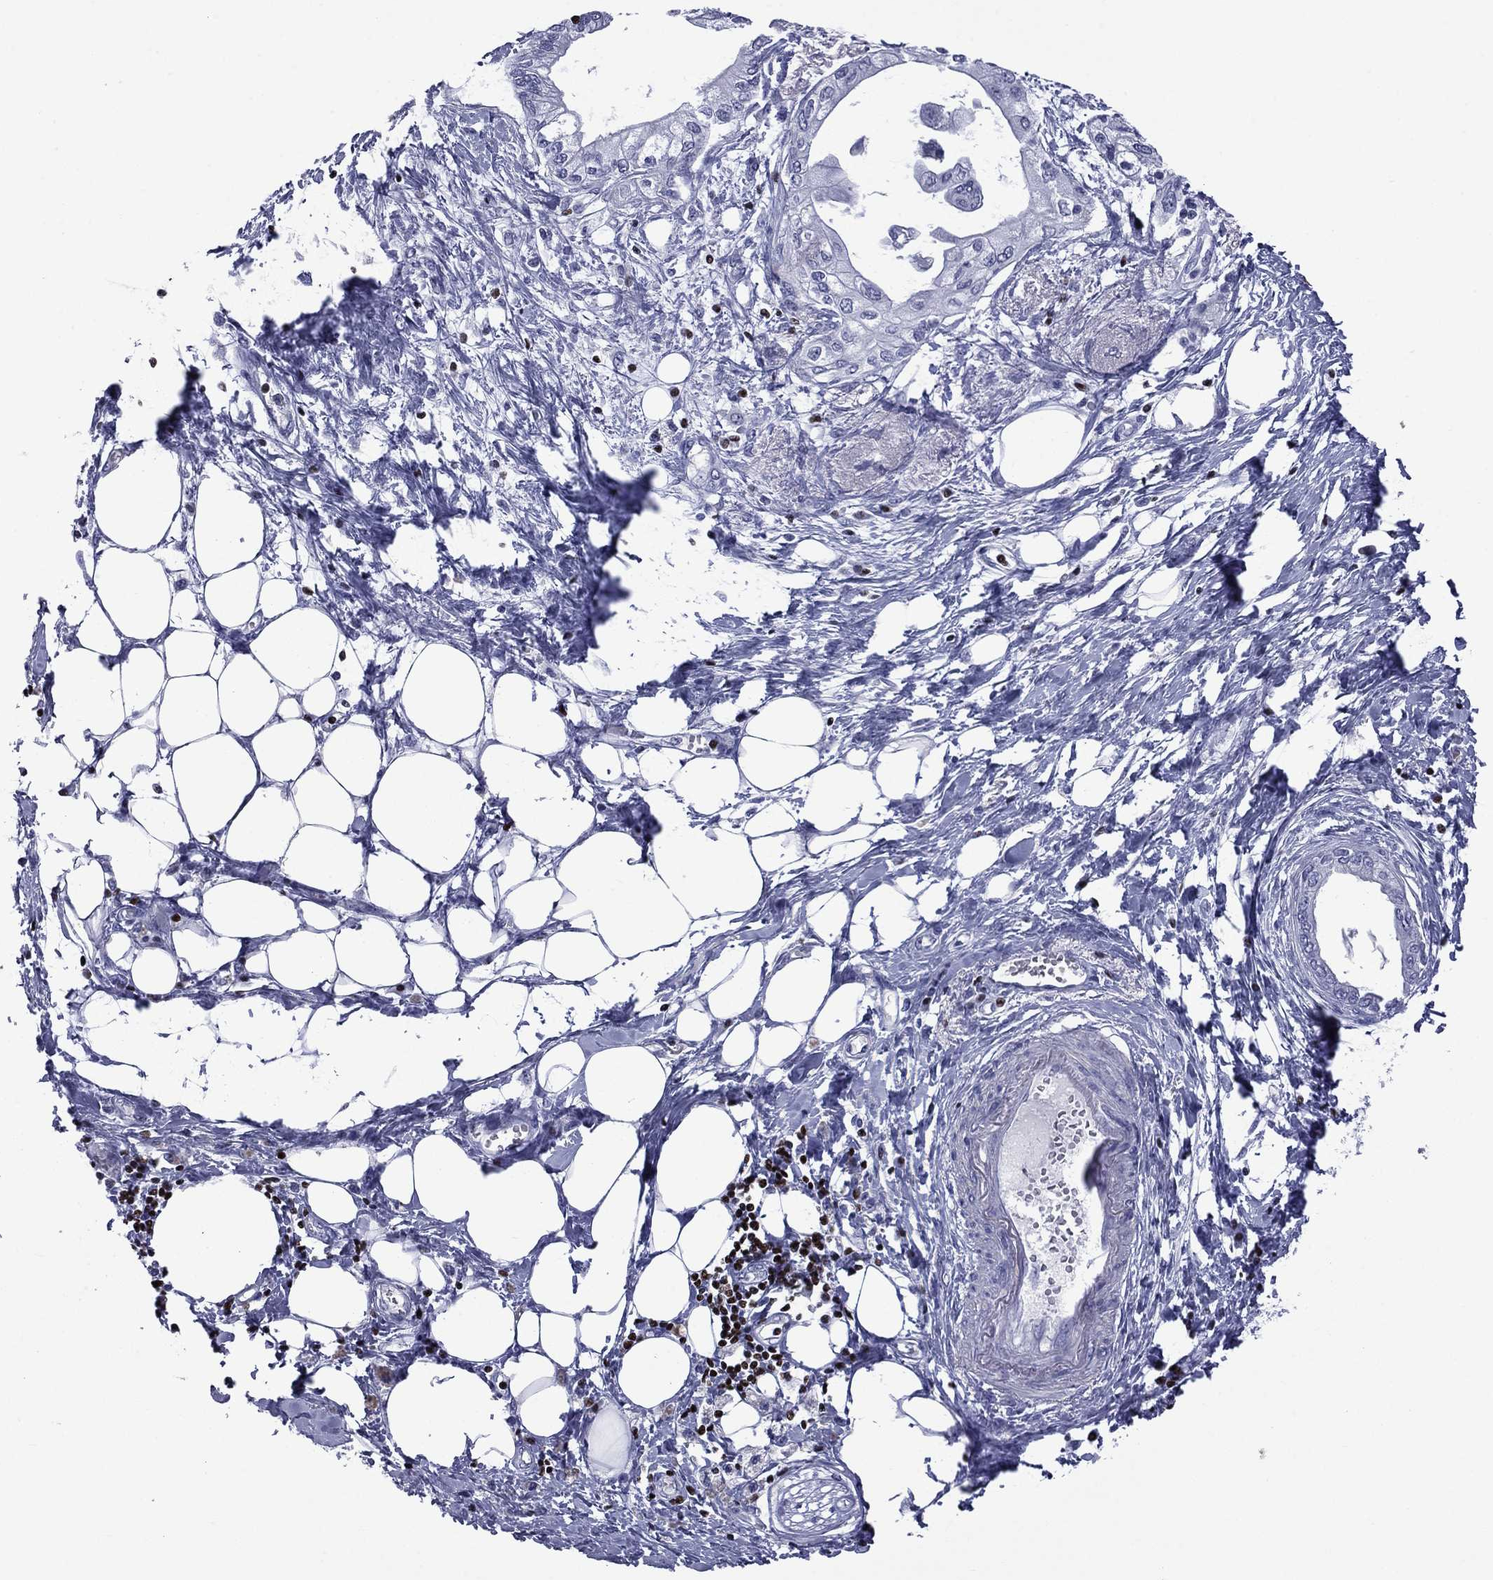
{"staining": {"intensity": "negative", "quantity": "none", "location": "none"}, "tissue": "pancreatic cancer", "cell_type": "Tumor cells", "image_type": "cancer", "snomed": [{"axis": "morphology", "description": "Normal tissue, NOS"}, {"axis": "morphology", "description": "Adenocarcinoma, NOS"}, {"axis": "topography", "description": "Pancreas"}, {"axis": "topography", "description": "Duodenum"}], "caption": "A histopathology image of human pancreatic adenocarcinoma is negative for staining in tumor cells.", "gene": "IKZF3", "patient": {"sex": "female", "age": 60}}